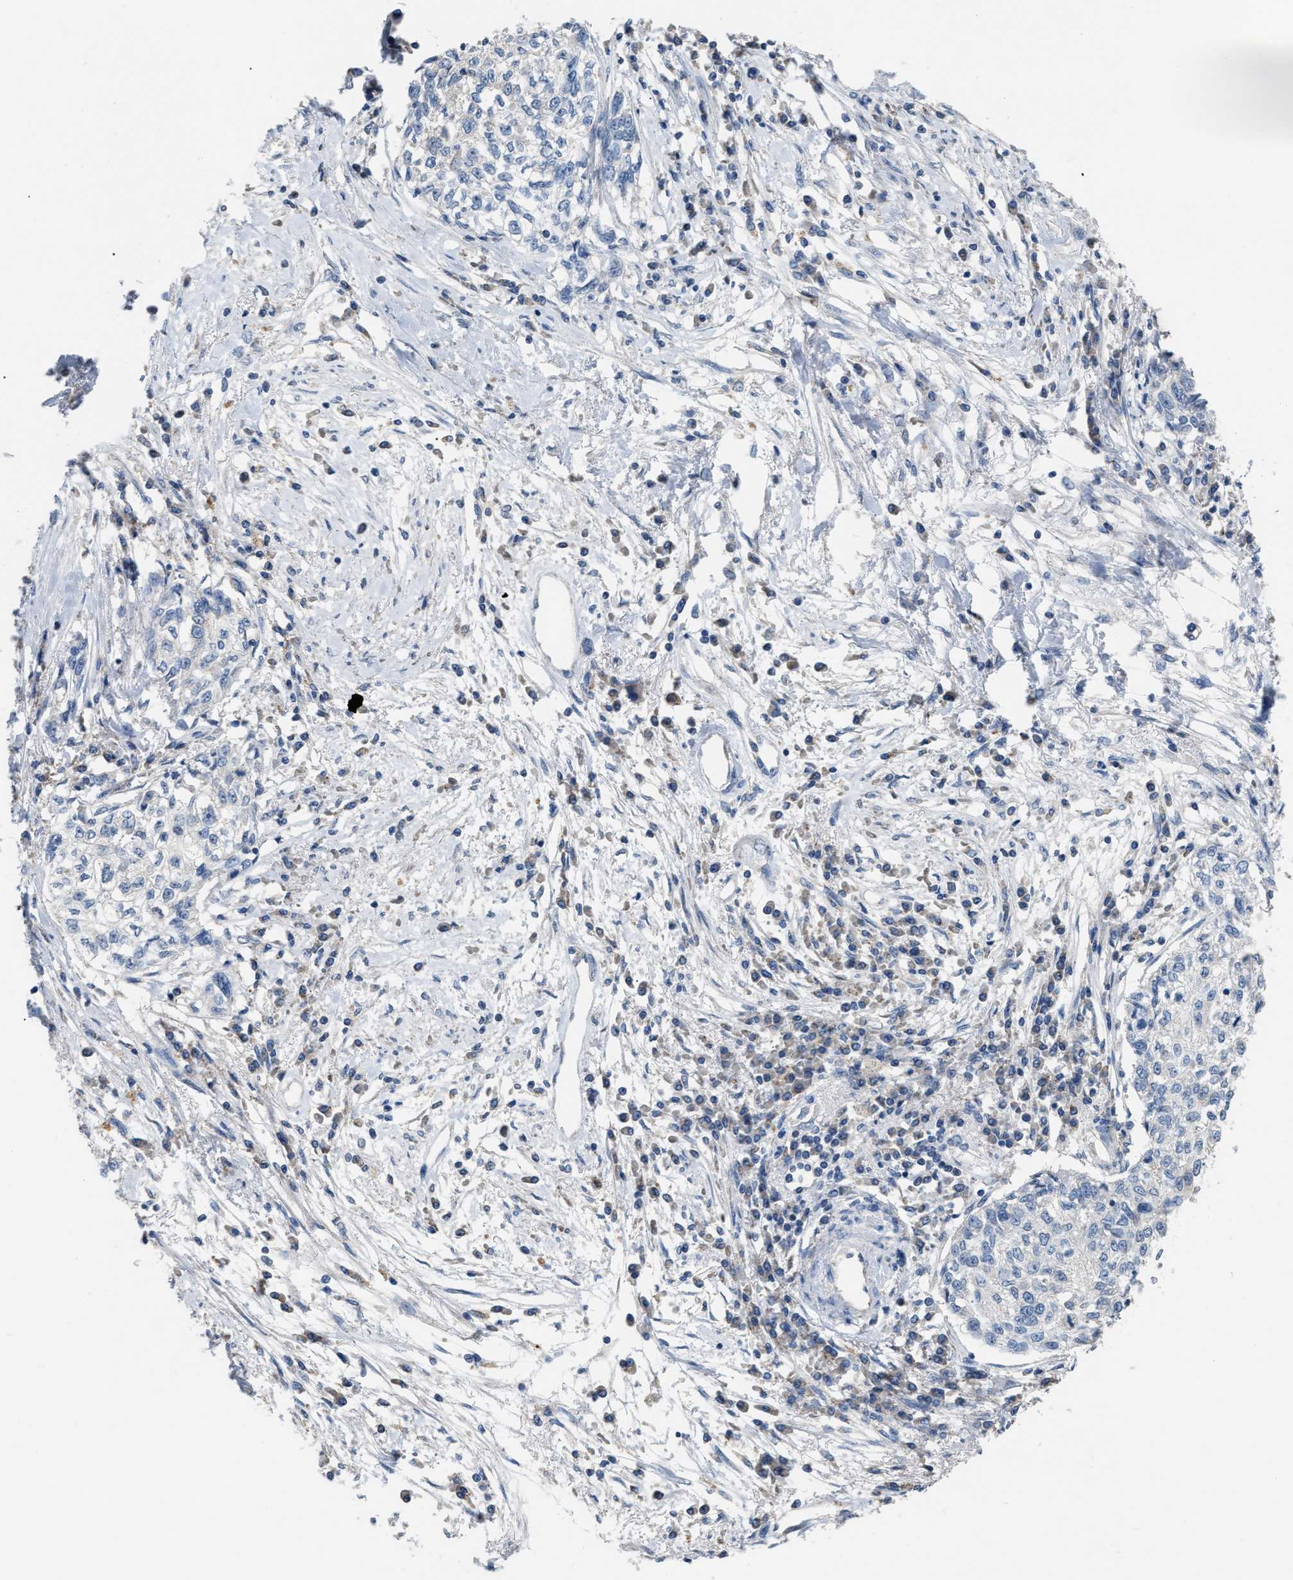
{"staining": {"intensity": "negative", "quantity": "none", "location": "none"}, "tissue": "cervical cancer", "cell_type": "Tumor cells", "image_type": "cancer", "snomed": [{"axis": "morphology", "description": "Squamous cell carcinoma, NOS"}, {"axis": "topography", "description": "Cervix"}], "caption": "High magnification brightfield microscopy of squamous cell carcinoma (cervical) stained with DAB (brown) and counterstained with hematoxylin (blue): tumor cells show no significant staining. Nuclei are stained in blue.", "gene": "DHX58", "patient": {"sex": "female", "age": 57}}